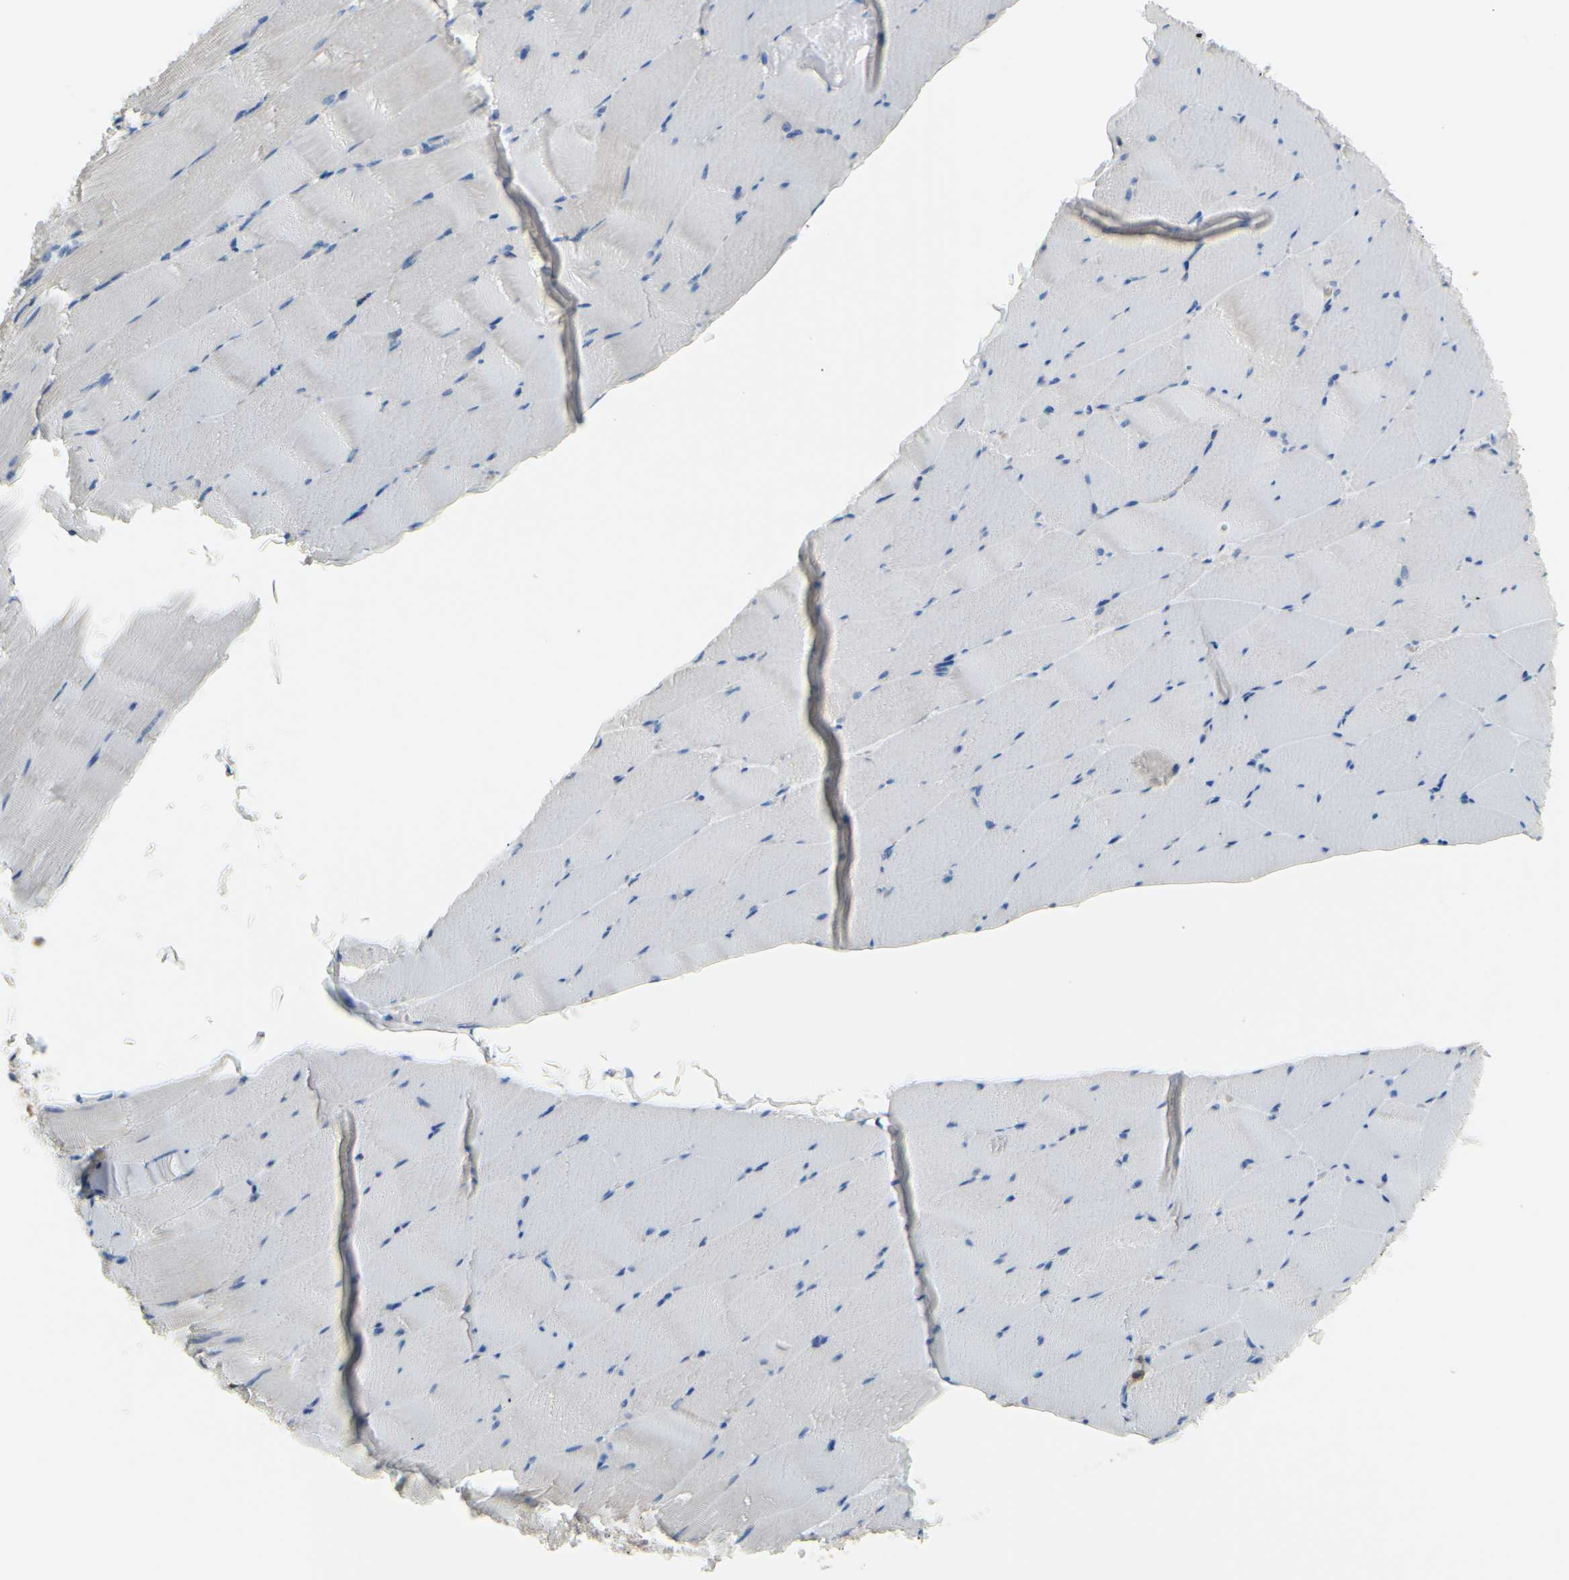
{"staining": {"intensity": "weak", "quantity": ">75%", "location": "cytoplasmic/membranous"}, "tissue": "skeletal muscle", "cell_type": "Myocytes", "image_type": "normal", "snomed": [{"axis": "morphology", "description": "Normal tissue, NOS"}, {"axis": "topography", "description": "Skeletal muscle"}], "caption": "This histopathology image displays IHC staining of normal human skeletal muscle, with low weak cytoplasmic/membranous staining in about >75% of myocytes.", "gene": "FCGR2A", "patient": {"sex": "male", "age": 62}}